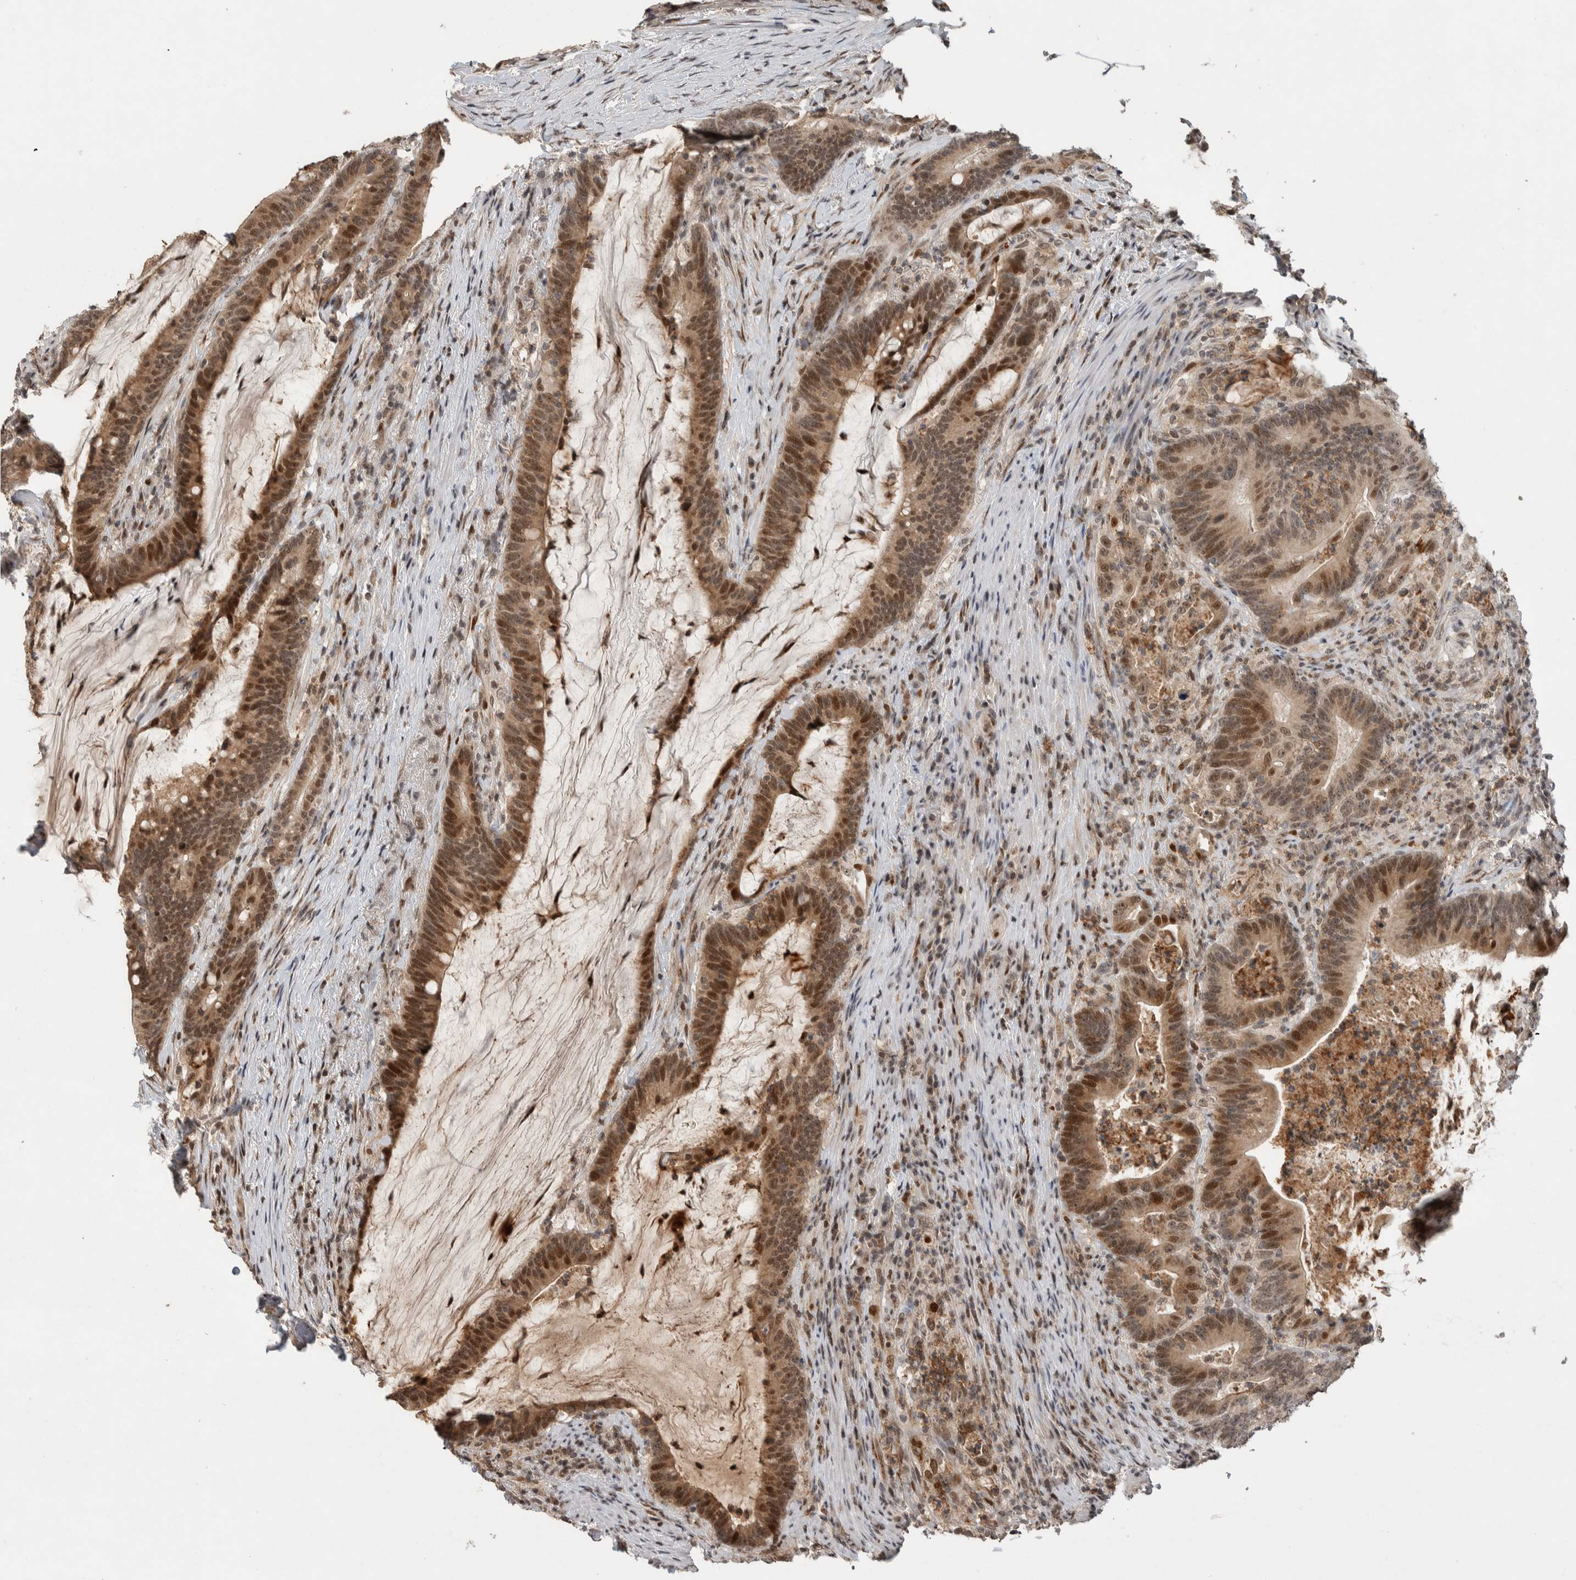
{"staining": {"intensity": "moderate", "quantity": "25%-75%", "location": "cytoplasmic/membranous,nuclear"}, "tissue": "colorectal cancer", "cell_type": "Tumor cells", "image_type": "cancer", "snomed": [{"axis": "morphology", "description": "Adenocarcinoma, NOS"}, {"axis": "topography", "description": "Colon"}], "caption": "This histopathology image shows immunohistochemistry staining of colorectal adenocarcinoma, with medium moderate cytoplasmic/membranous and nuclear staining in approximately 25%-75% of tumor cells.", "gene": "ZNF521", "patient": {"sex": "female", "age": 66}}